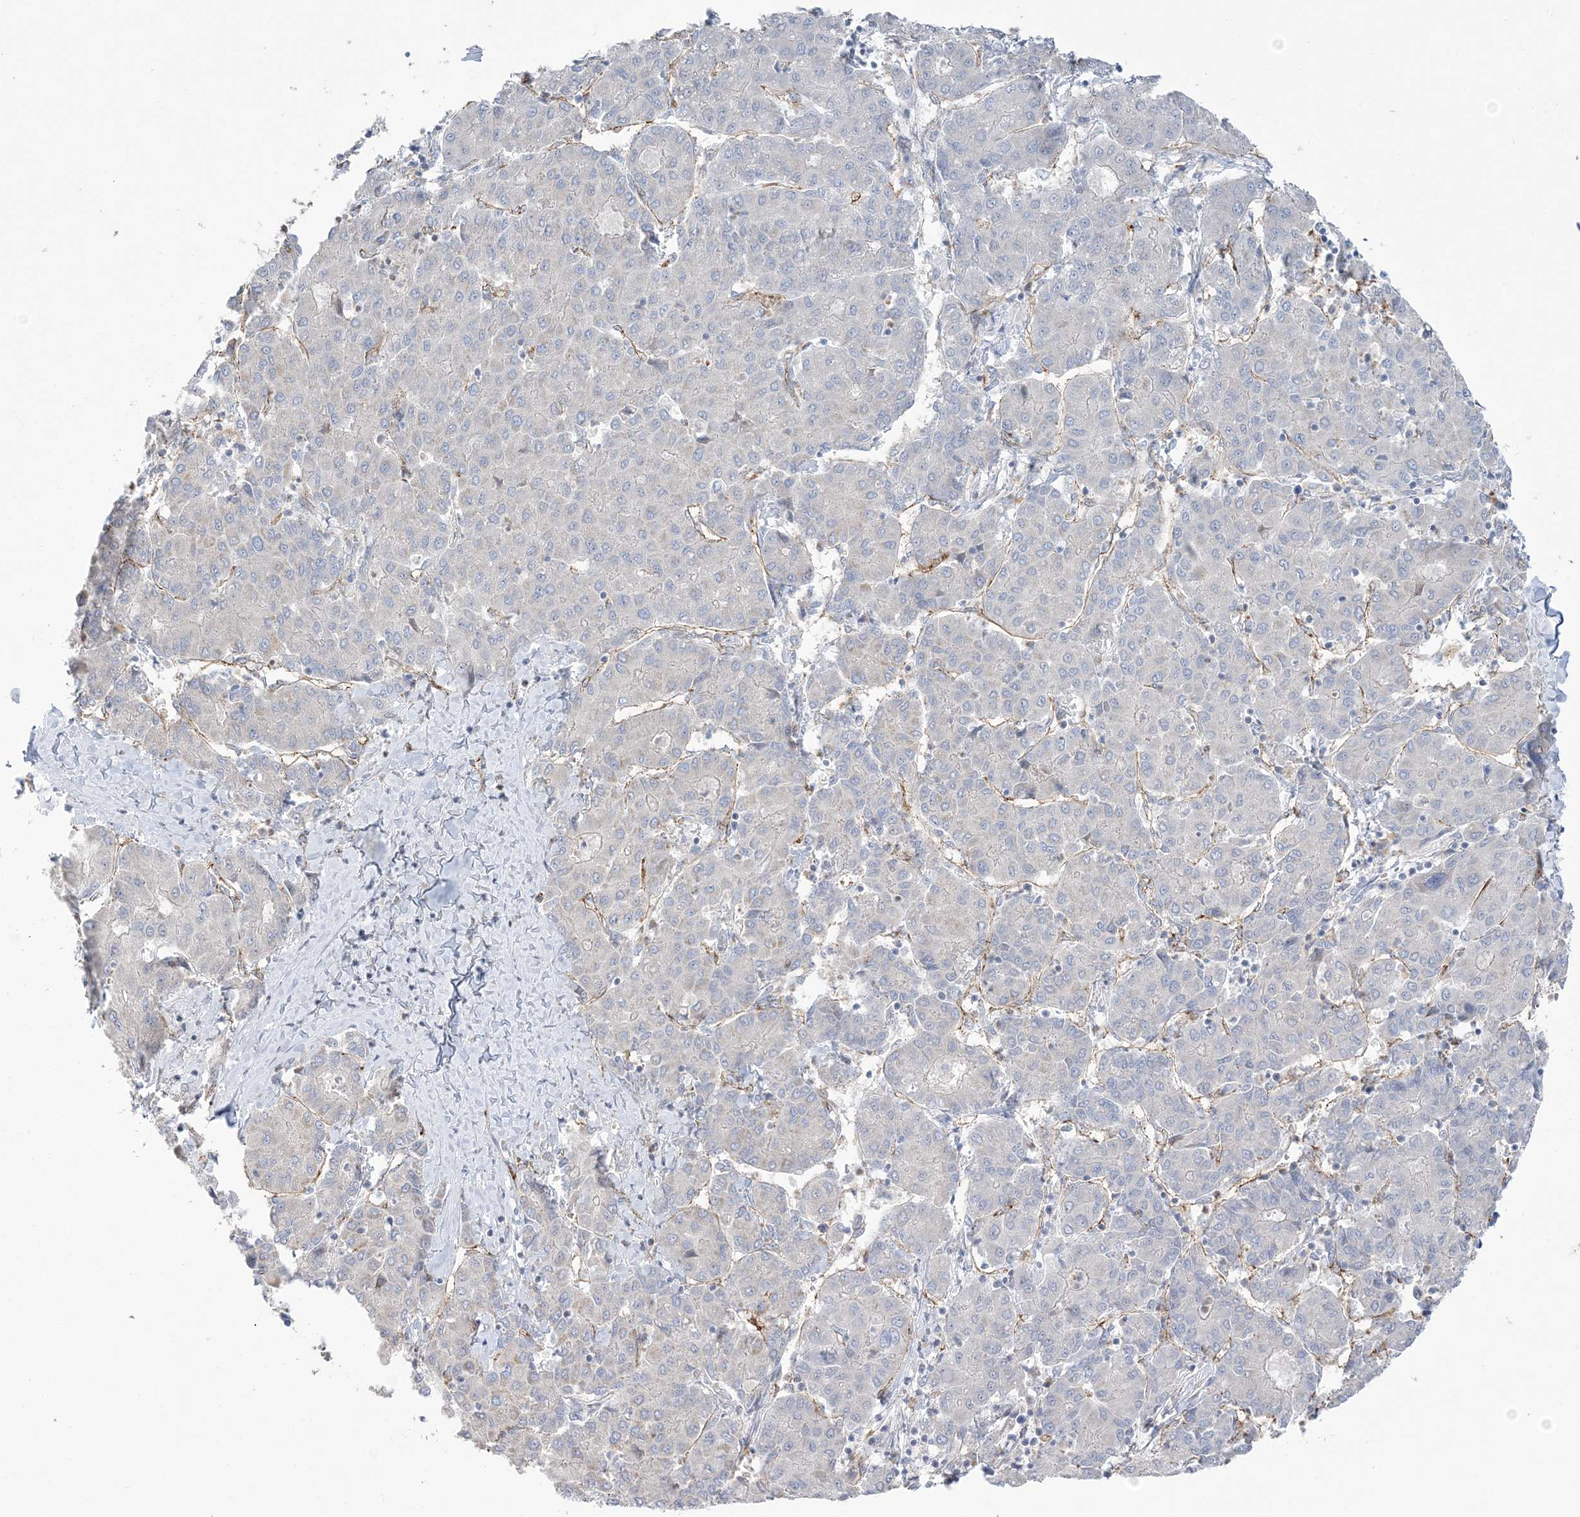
{"staining": {"intensity": "negative", "quantity": "none", "location": "none"}, "tissue": "liver cancer", "cell_type": "Tumor cells", "image_type": "cancer", "snomed": [{"axis": "morphology", "description": "Carcinoma, Hepatocellular, NOS"}, {"axis": "topography", "description": "Liver"}], "caption": "Tumor cells show no significant protein staining in hepatocellular carcinoma (liver).", "gene": "FARSB", "patient": {"sex": "male", "age": 65}}